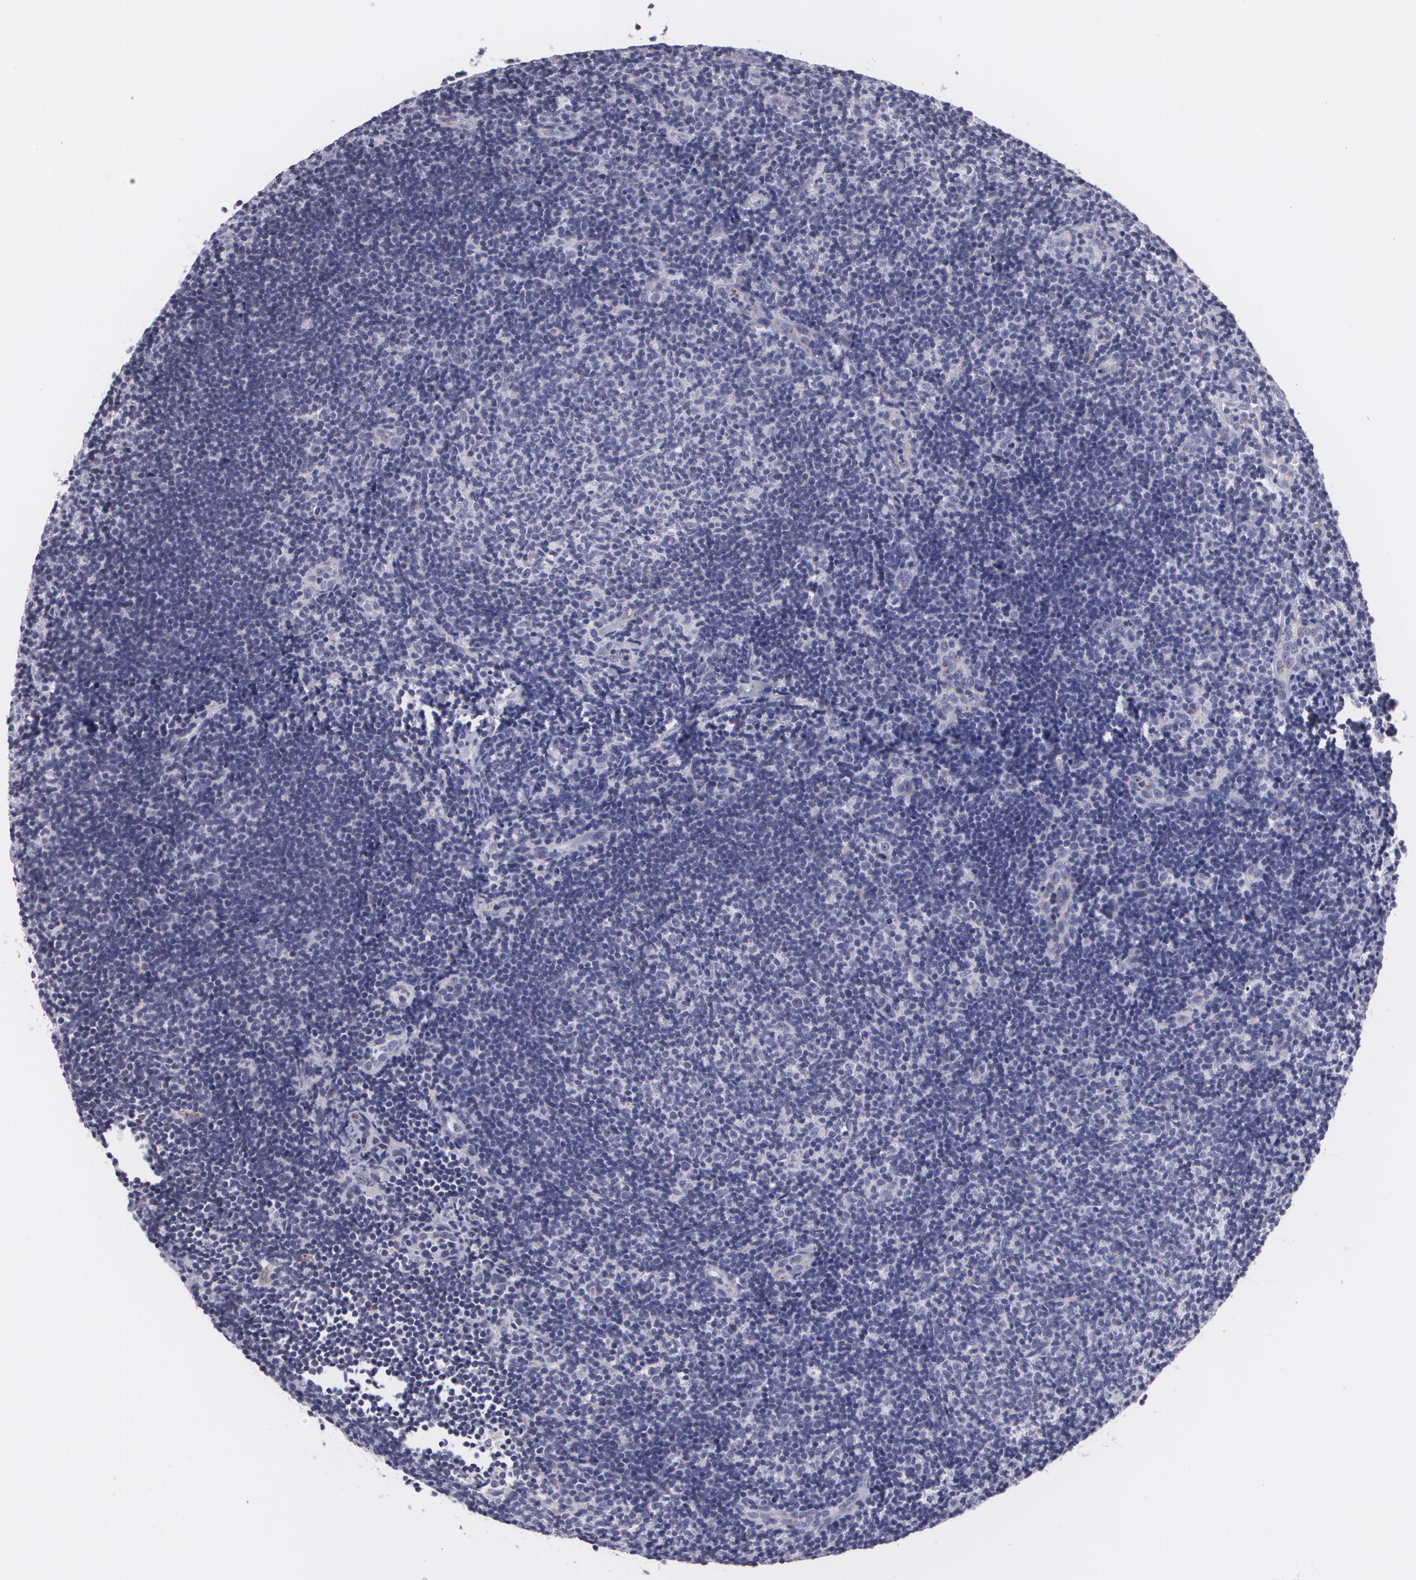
{"staining": {"intensity": "negative", "quantity": "none", "location": "none"}, "tissue": "lymphoma", "cell_type": "Tumor cells", "image_type": "cancer", "snomed": [{"axis": "morphology", "description": "Malignant lymphoma, non-Hodgkin's type, Low grade"}, {"axis": "topography", "description": "Lymph node"}], "caption": "The immunohistochemistry (IHC) photomicrograph has no significant positivity in tumor cells of low-grade malignant lymphoma, non-Hodgkin's type tissue.", "gene": "CILK1", "patient": {"sex": "male", "age": 49}}